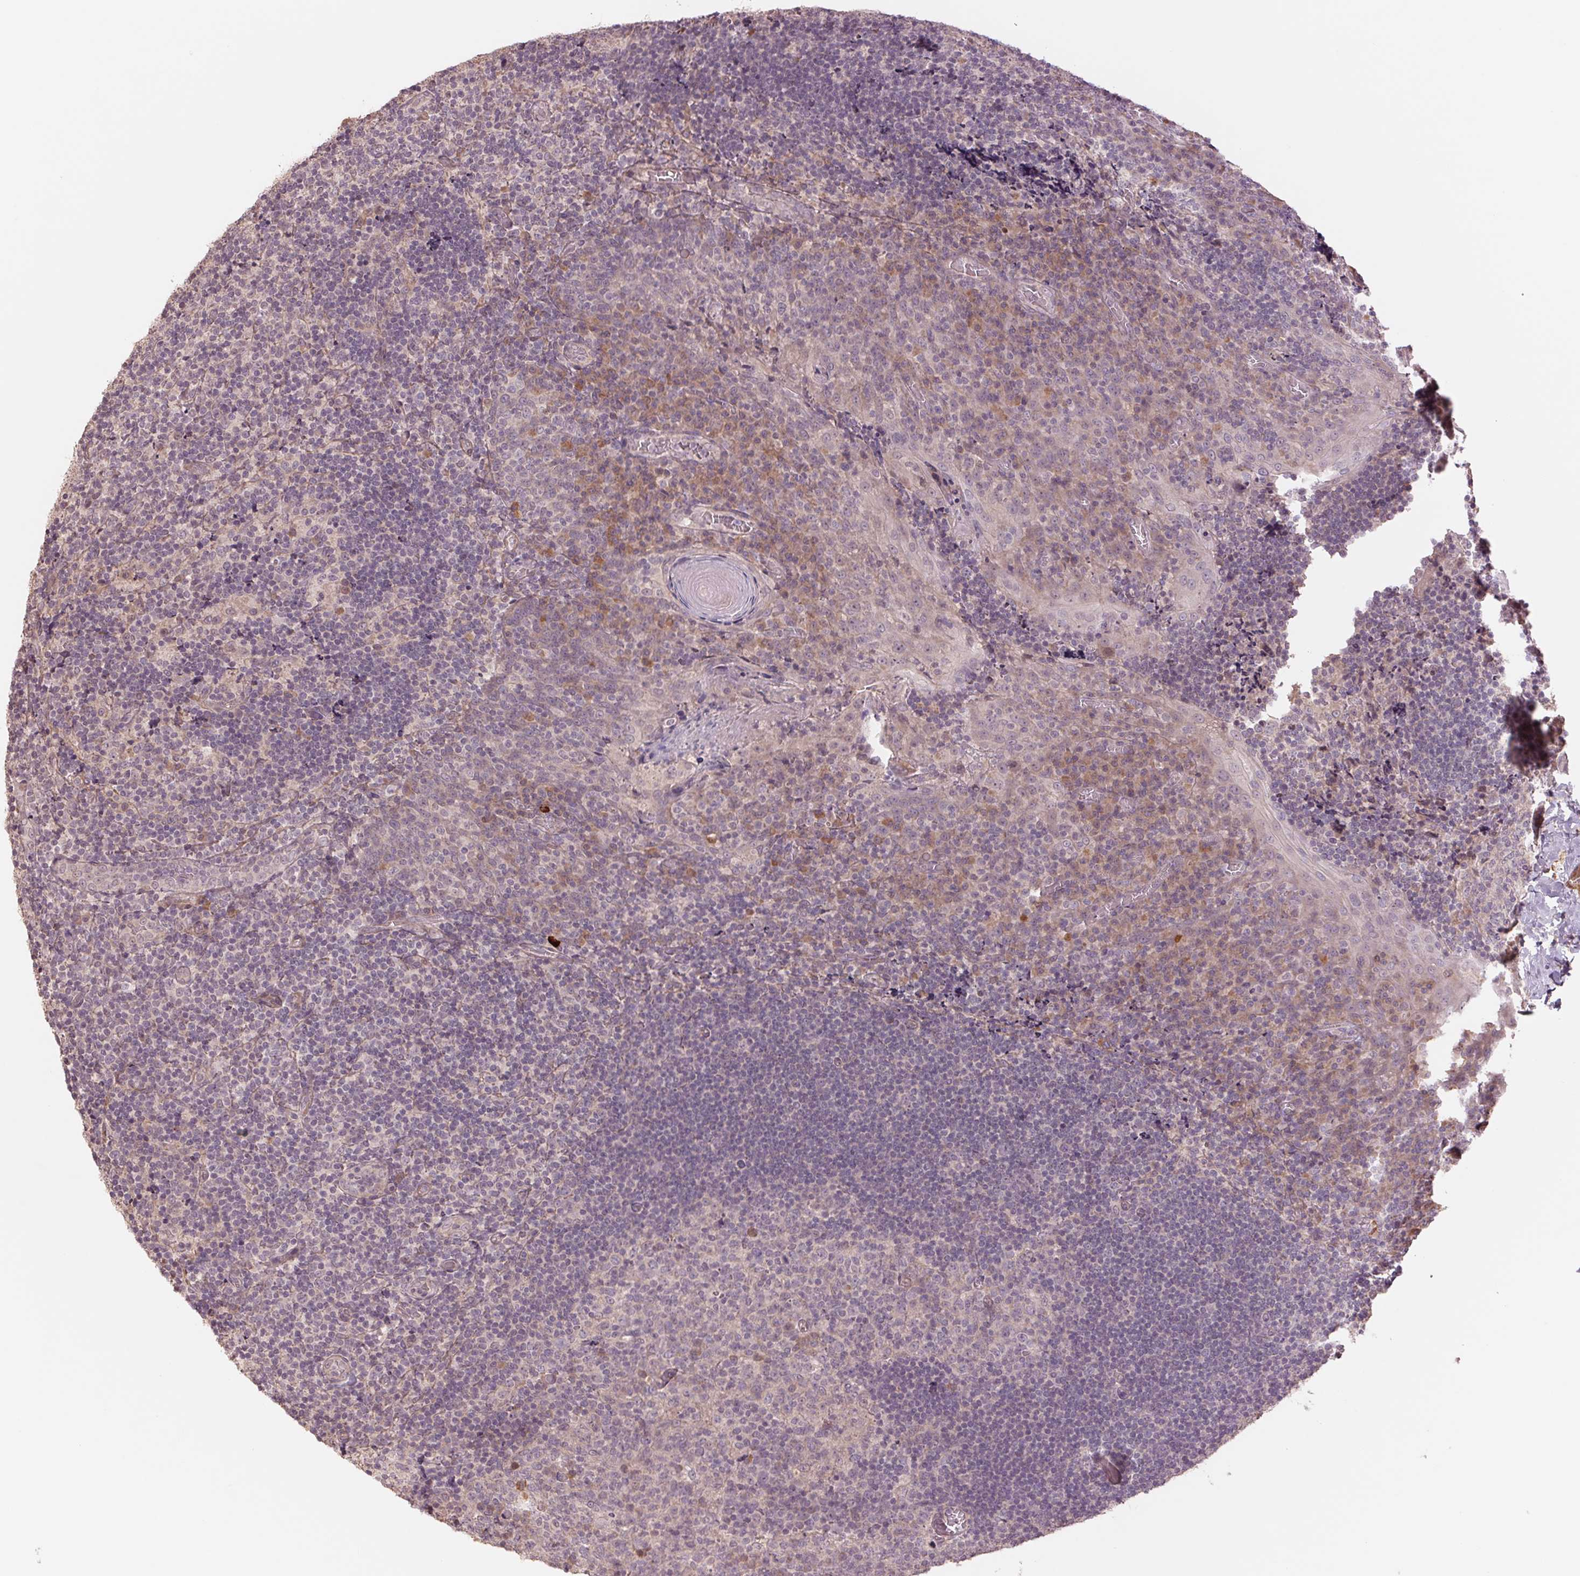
{"staining": {"intensity": "weak", "quantity": "<25%", "location": "cytoplasmic/membranous"}, "tissue": "tonsil", "cell_type": "Germinal center cells", "image_type": "normal", "snomed": [{"axis": "morphology", "description": "Normal tissue, NOS"}, {"axis": "topography", "description": "Tonsil"}], "caption": "There is no significant staining in germinal center cells of tonsil. The staining was performed using DAB to visualize the protein expression in brown, while the nuclei were stained in blue with hematoxylin (Magnification: 20x).", "gene": "PPIAL4A", "patient": {"sex": "male", "age": 17}}